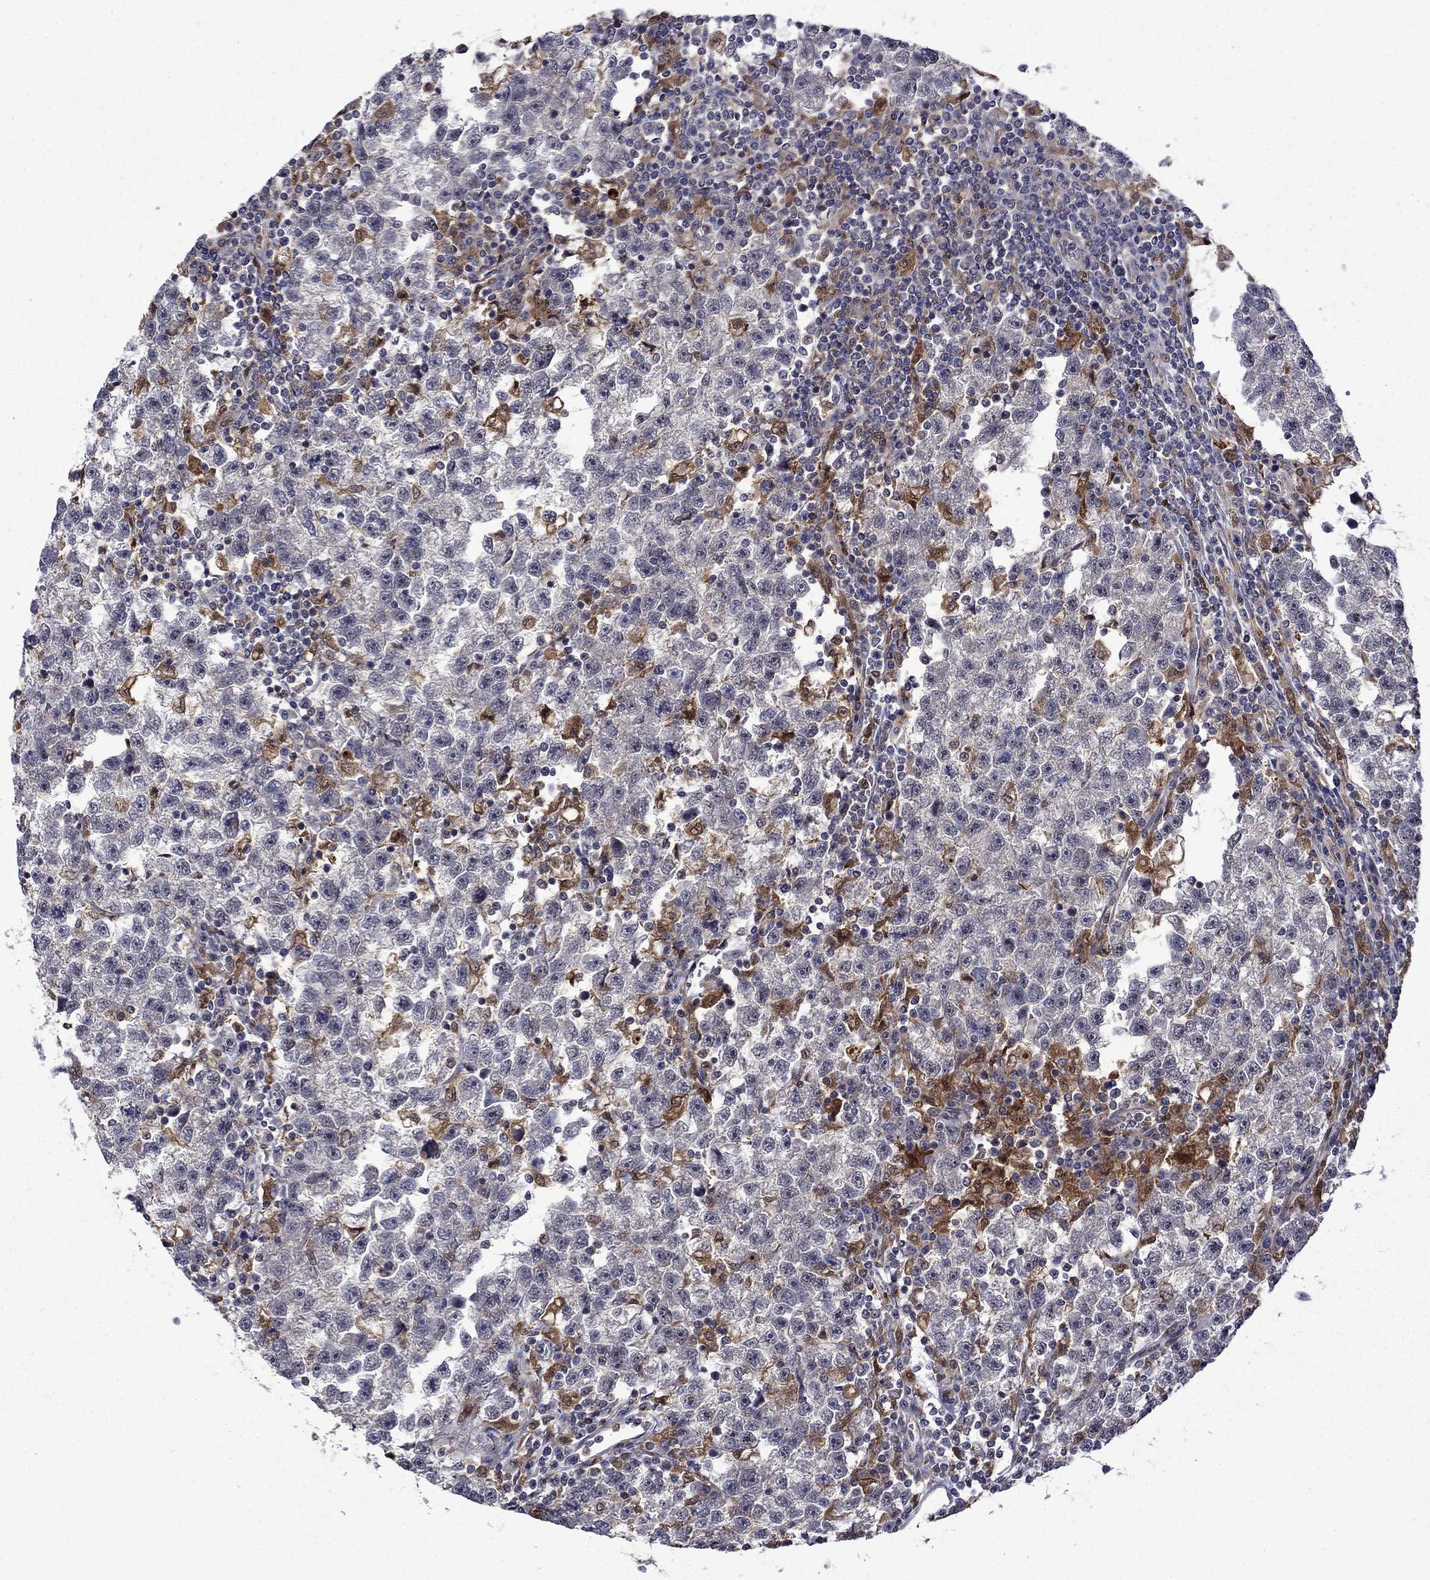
{"staining": {"intensity": "negative", "quantity": "none", "location": "none"}, "tissue": "testis cancer", "cell_type": "Tumor cells", "image_type": "cancer", "snomed": [{"axis": "morphology", "description": "Seminoma, NOS"}, {"axis": "topography", "description": "Testis"}], "caption": "Testis cancer was stained to show a protein in brown. There is no significant staining in tumor cells.", "gene": "TPMT", "patient": {"sex": "male", "age": 47}}